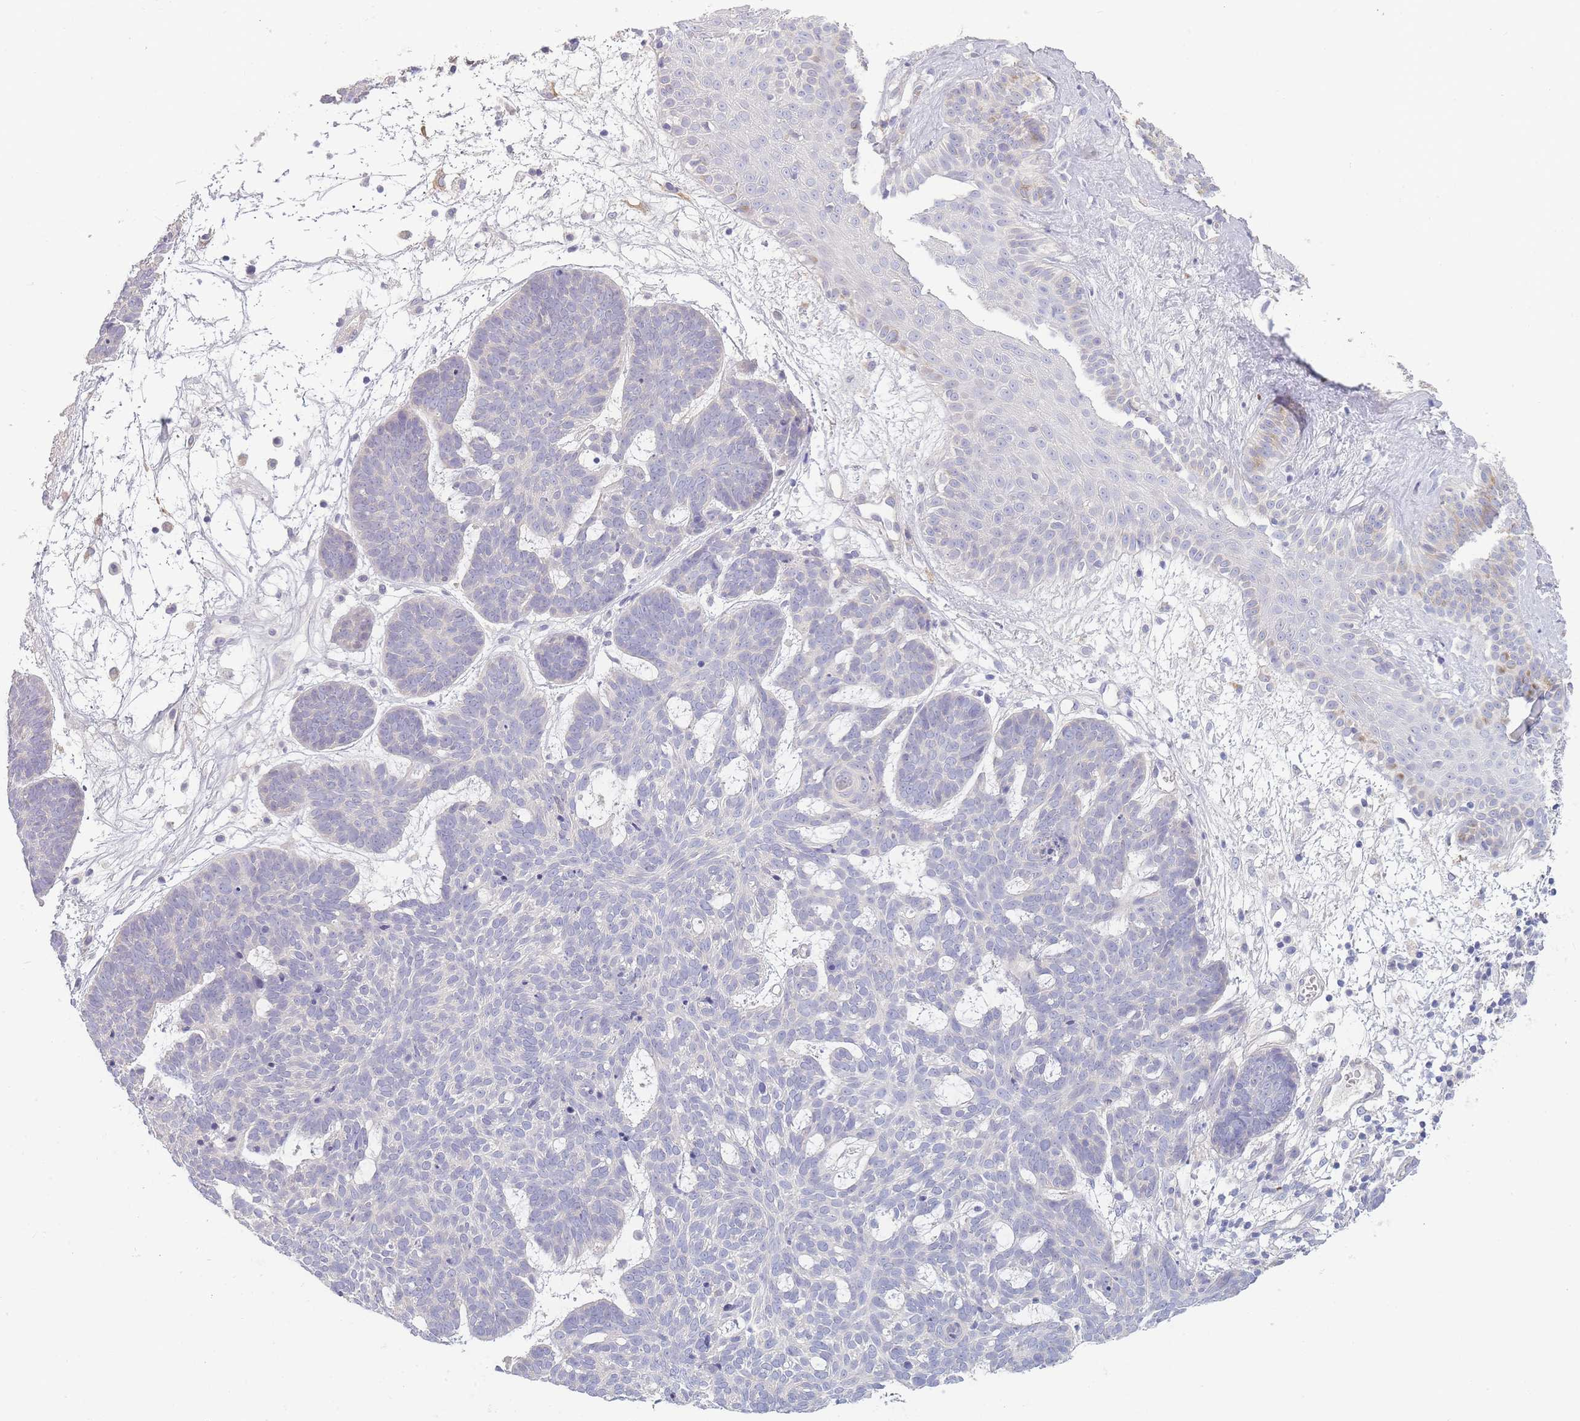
{"staining": {"intensity": "negative", "quantity": "none", "location": "none"}, "tissue": "skin cancer", "cell_type": "Tumor cells", "image_type": "cancer", "snomed": [{"axis": "morphology", "description": "Basal cell carcinoma"}, {"axis": "topography", "description": "Skin"}], "caption": "Histopathology image shows no protein staining in tumor cells of basal cell carcinoma (skin) tissue.", "gene": "SPHKAP", "patient": {"sex": "female", "age": 89}}